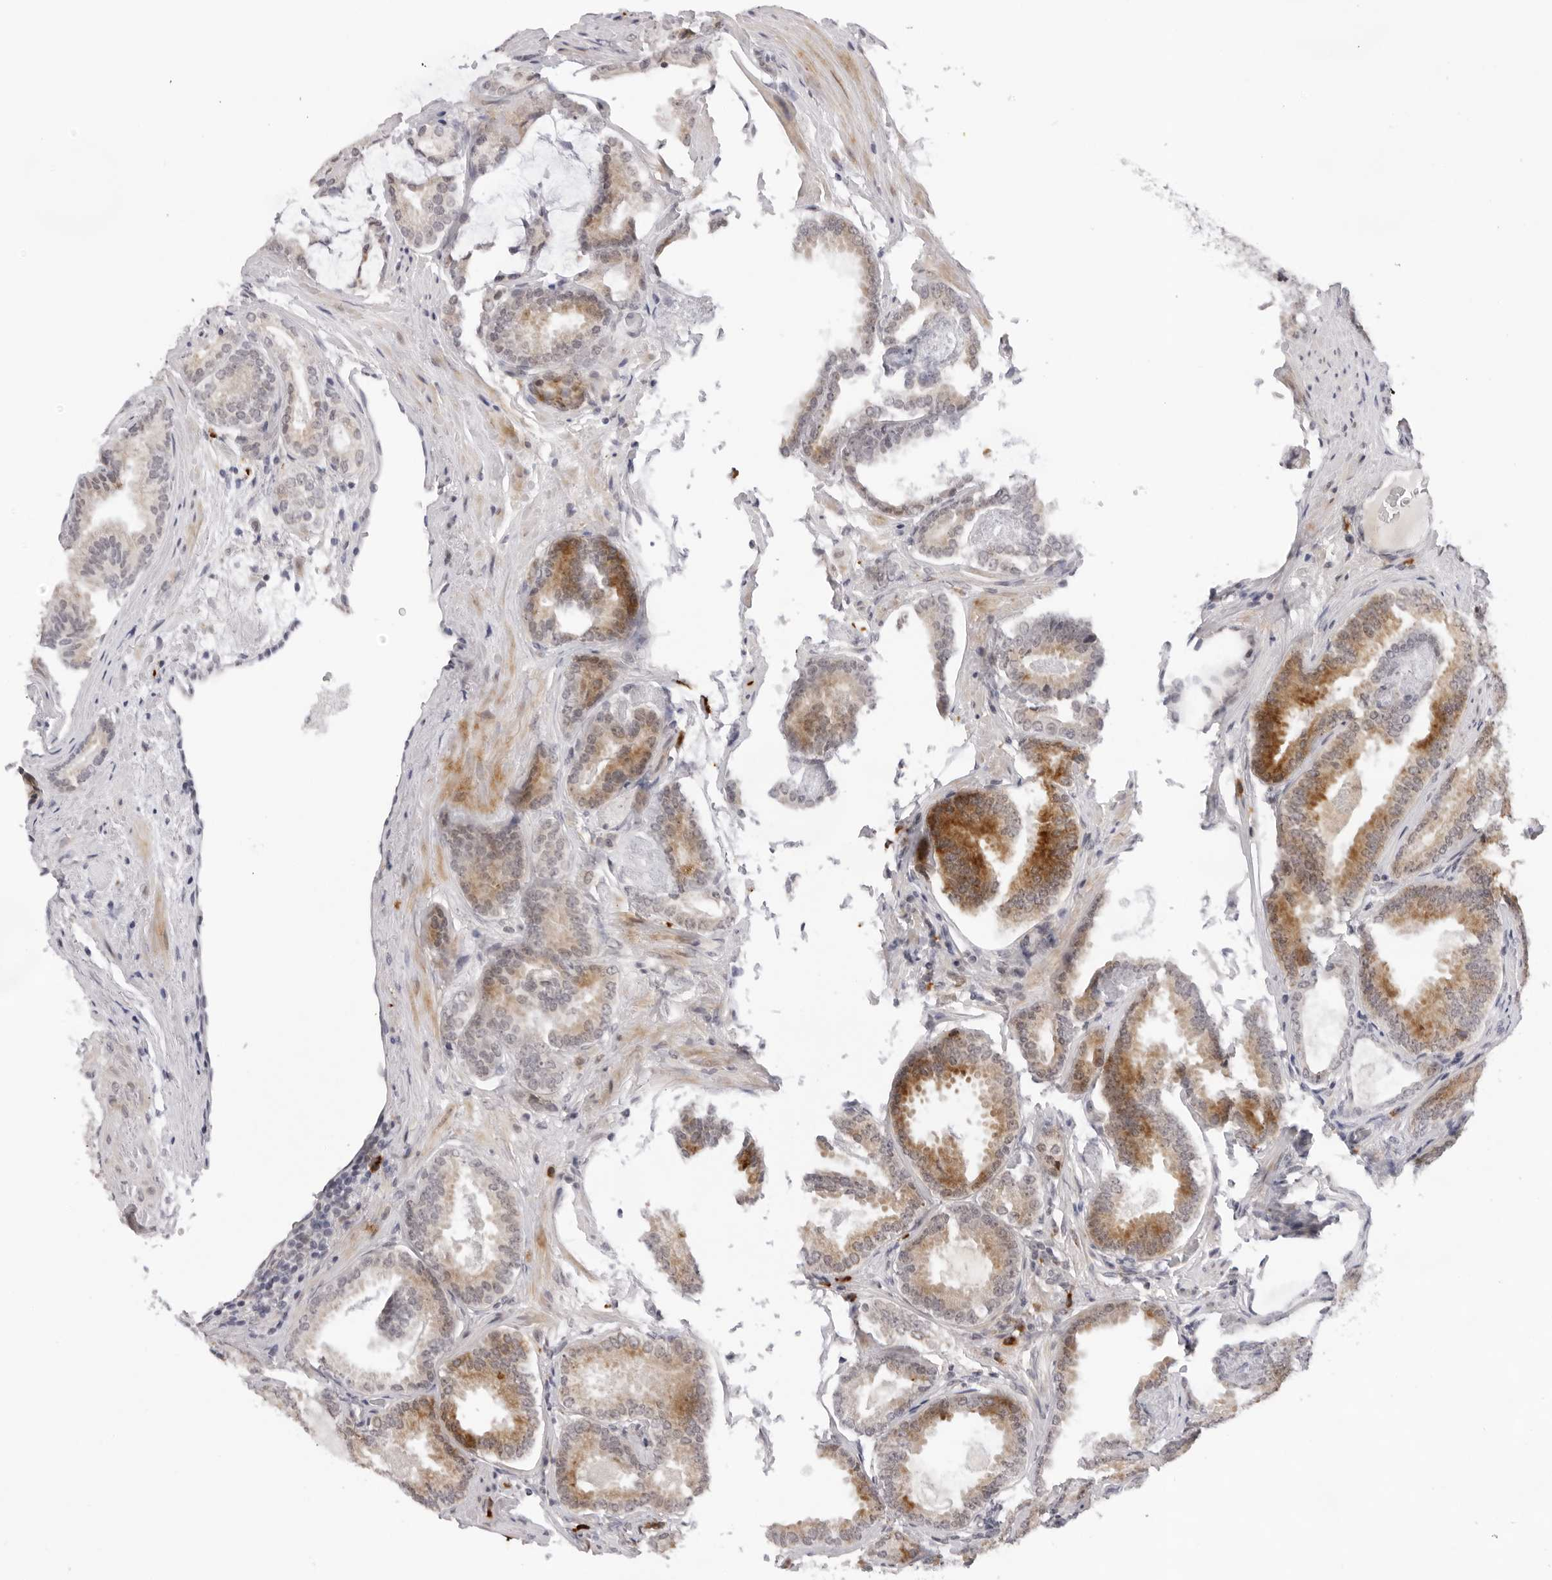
{"staining": {"intensity": "moderate", "quantity": "25%-75%", "location": "cytoplasmic/membranous"}, "tissue": "prostate cancer", "cell_type": "Tumor cells", "image_type": "cancer", "snomed": [{"axis": "morphology", "description": "Adenocarcinoma, Low grade"}, {"axis": "topography", "description": "Prostate"}], "caption": "This is an image of immunohistochemistry staining of prostate cancer, which shows moderate staining in the cytoplasmic/membranous of tumor cells.", "gene": "IL17RA", "patient": {"sex": "male", "age": 71}}